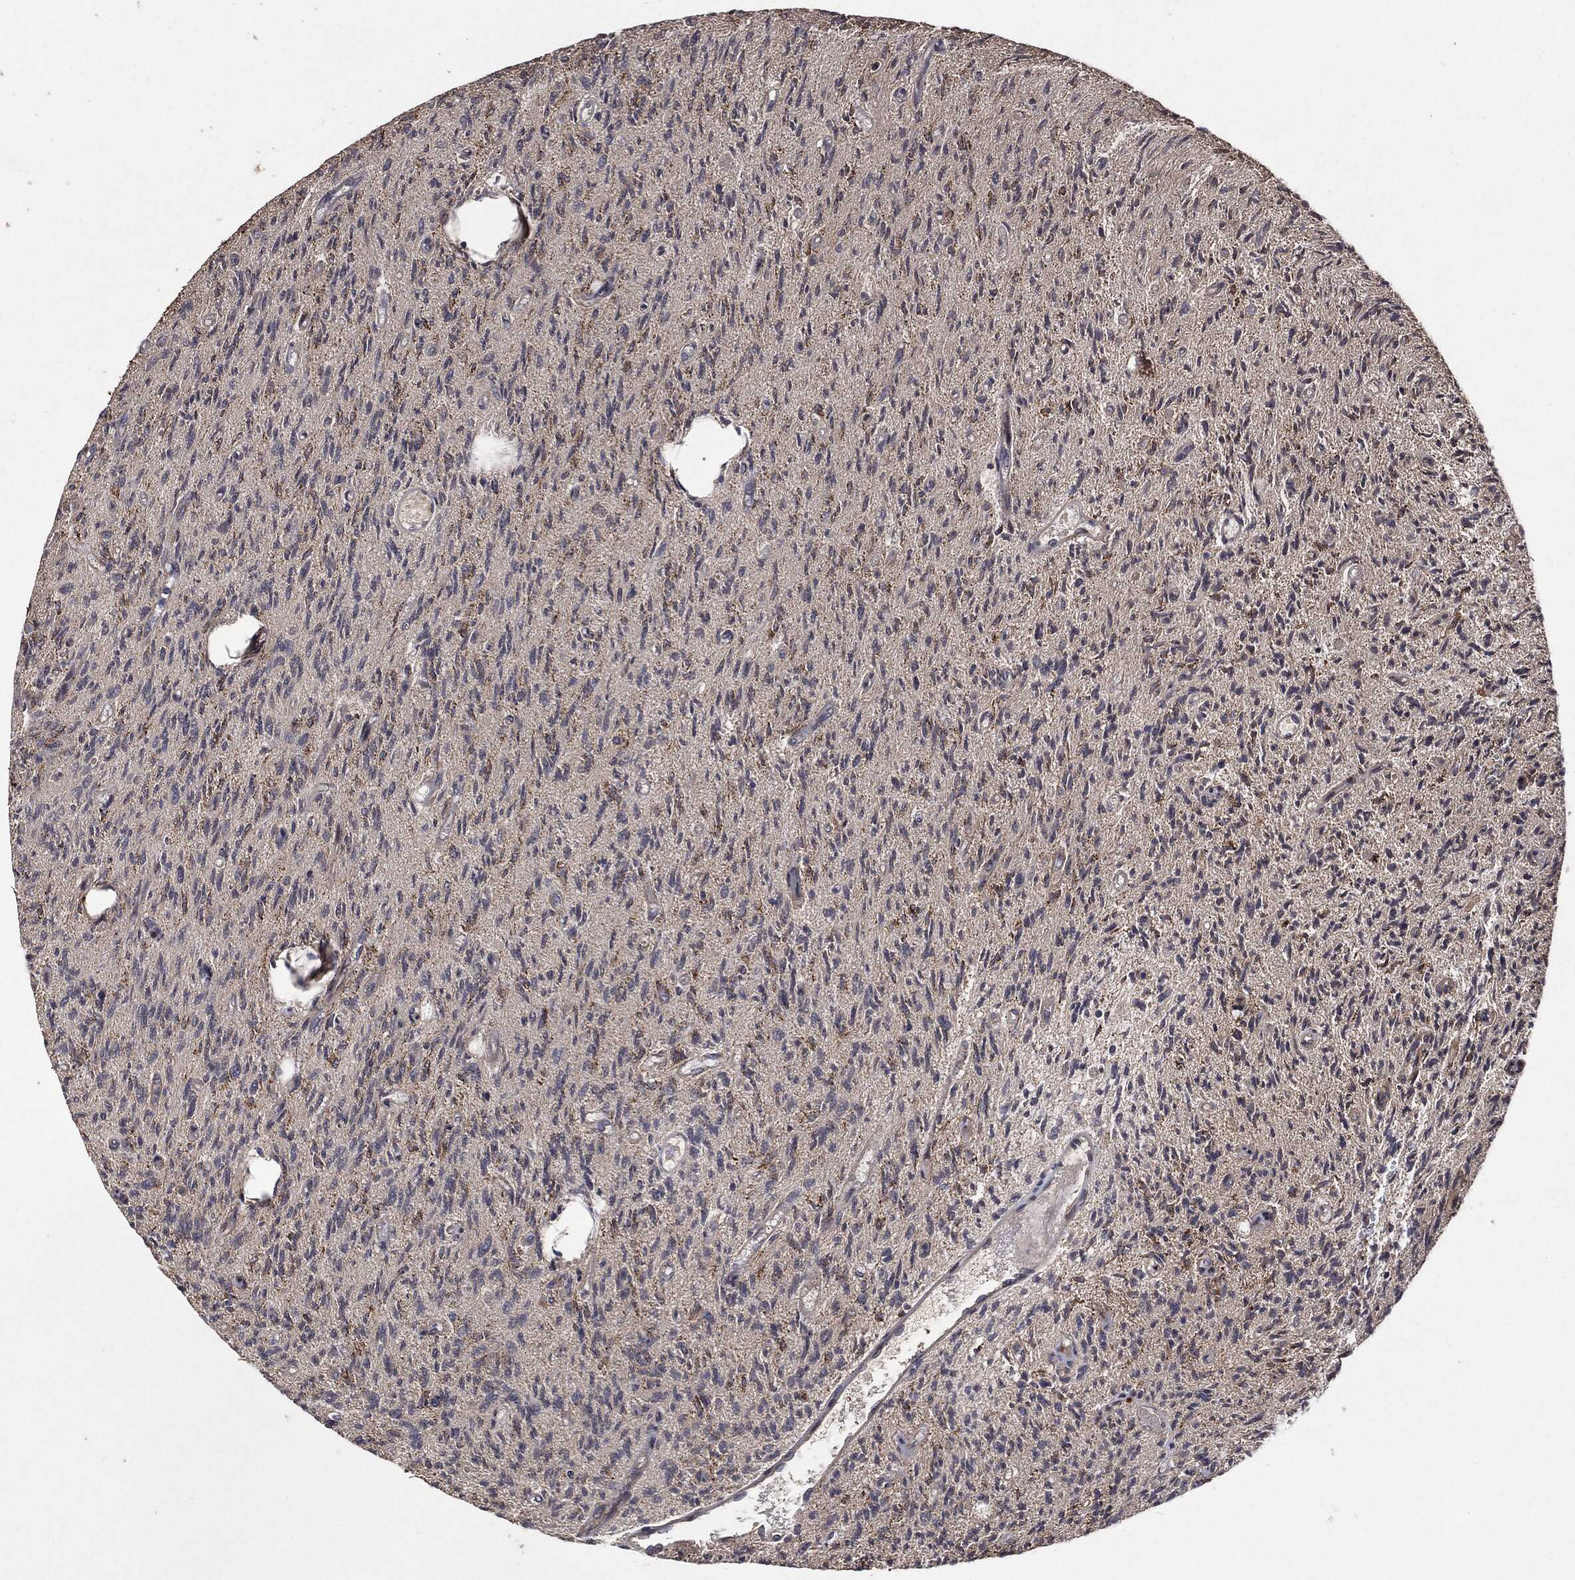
{"staining": {"intensity": "strong", "quantity": "25%-75%", "location": "cytoplasmic/membranous"}, "tissue": "glioma", "cell_type": "Tumor cells", "image_type": "cancer", "snomed": [{"axis": "morphology", "description": "Glioma, malignant, High grade"}, {"axis": "topography", "description": "Brain"}], "caption": "A brown stain highlights strong cytoplasmic/membranous positivity of a protein in glioma tumor cells. (DAB (3,3'-diaminobenzidine) = brown stain, brightfield microscopy at high magnification).", "gene": "BCAR1", "patient": {"sex": "male", "age": 64}}